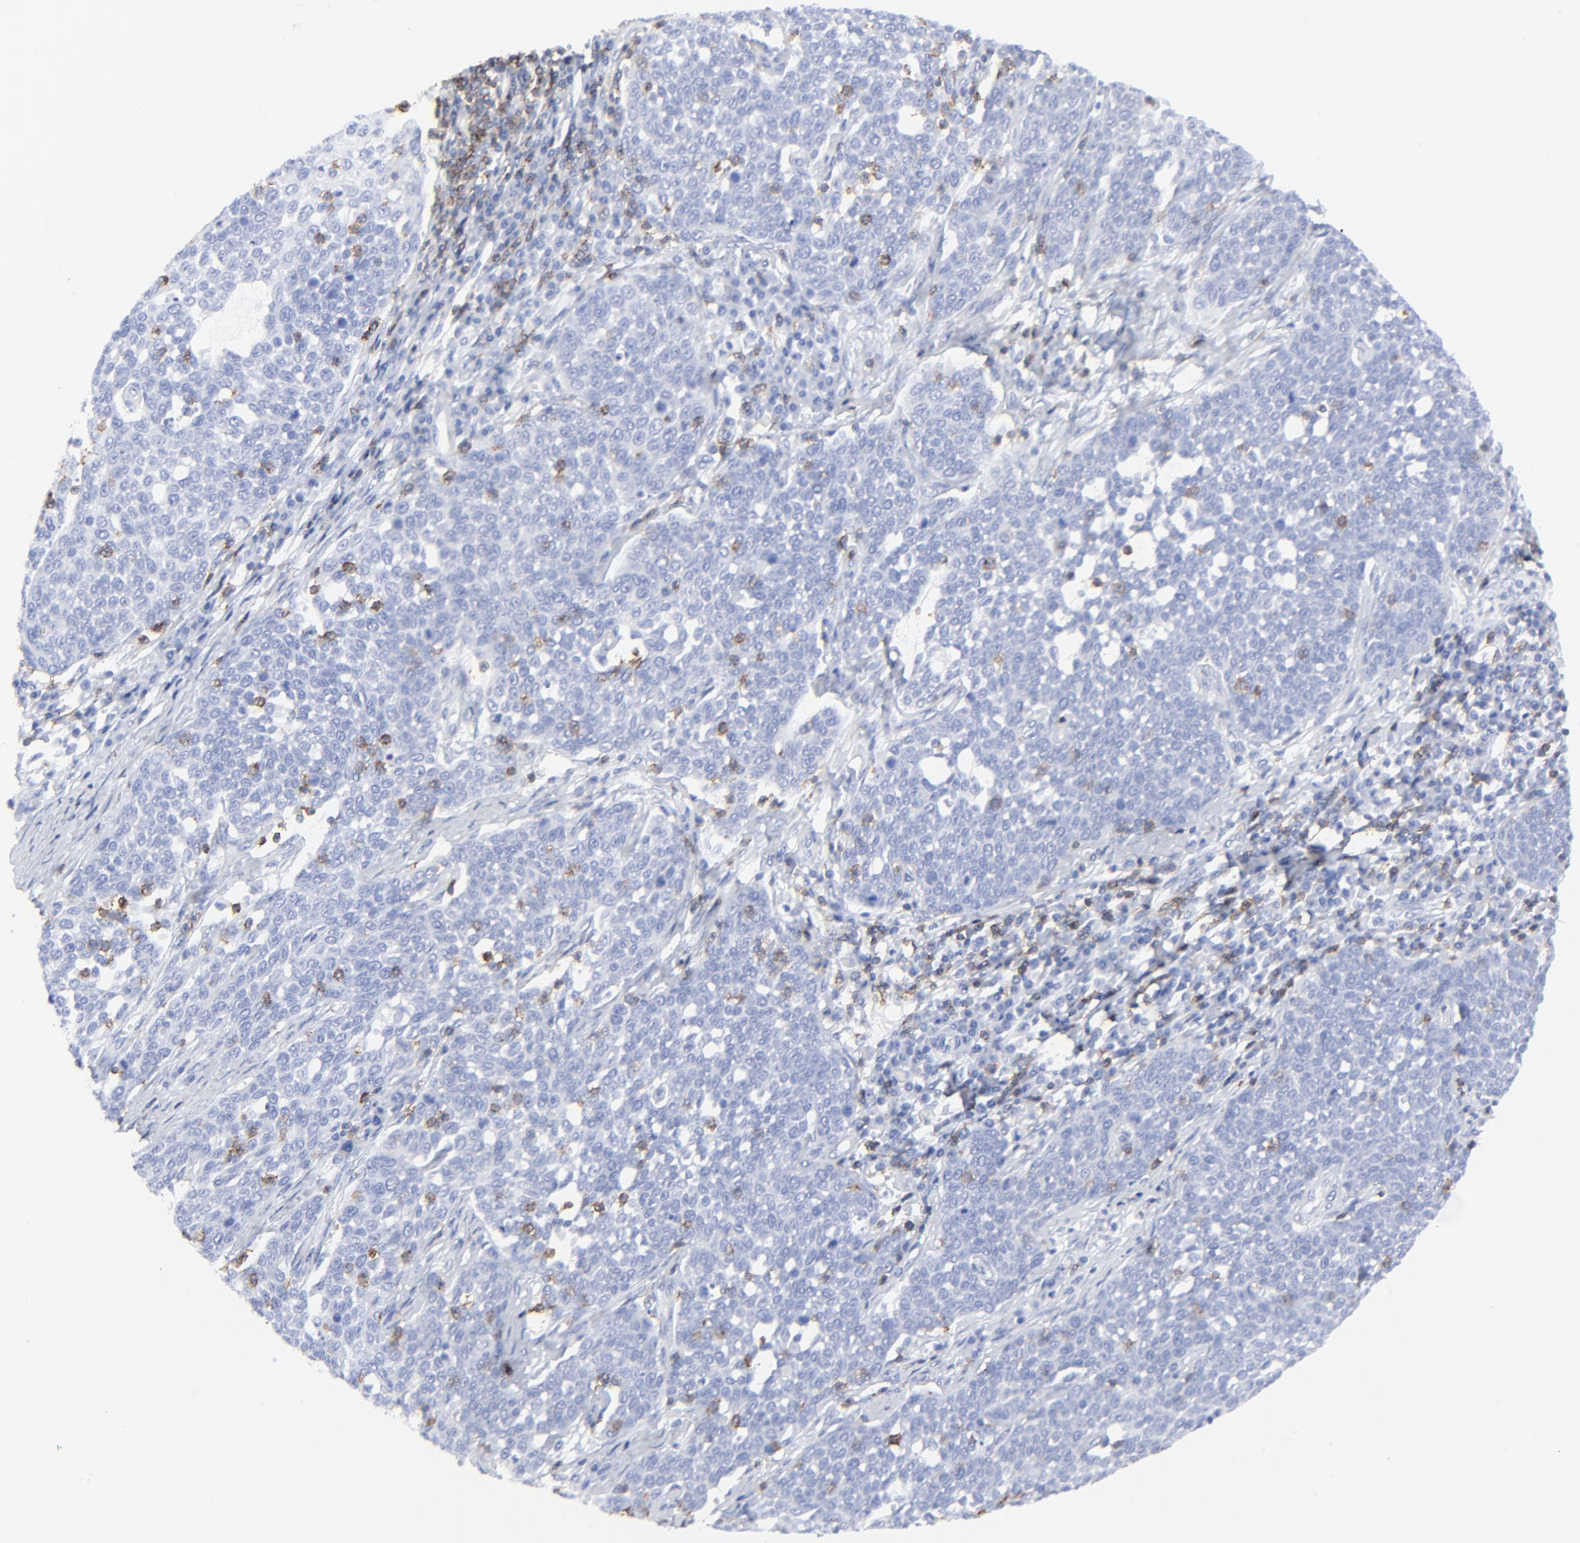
{"staining": {"intensity": "negative", "quantity": "none", "location": "none"}, "tissue": "cervical cancer", "cell_type": "Tumor cells", "image_type": "cancer", "snomed": [{"axis": "morphology", "description": "Squamous cell carcinoma, NOS"}, {"axis": "topography", "description": "Cervix"}], "caption": "There is no significant positivity in tumor cells of cervical squamous cell carcinoma.", "gene": "LCK", "patient": {"sex": "female", "age": 34}}